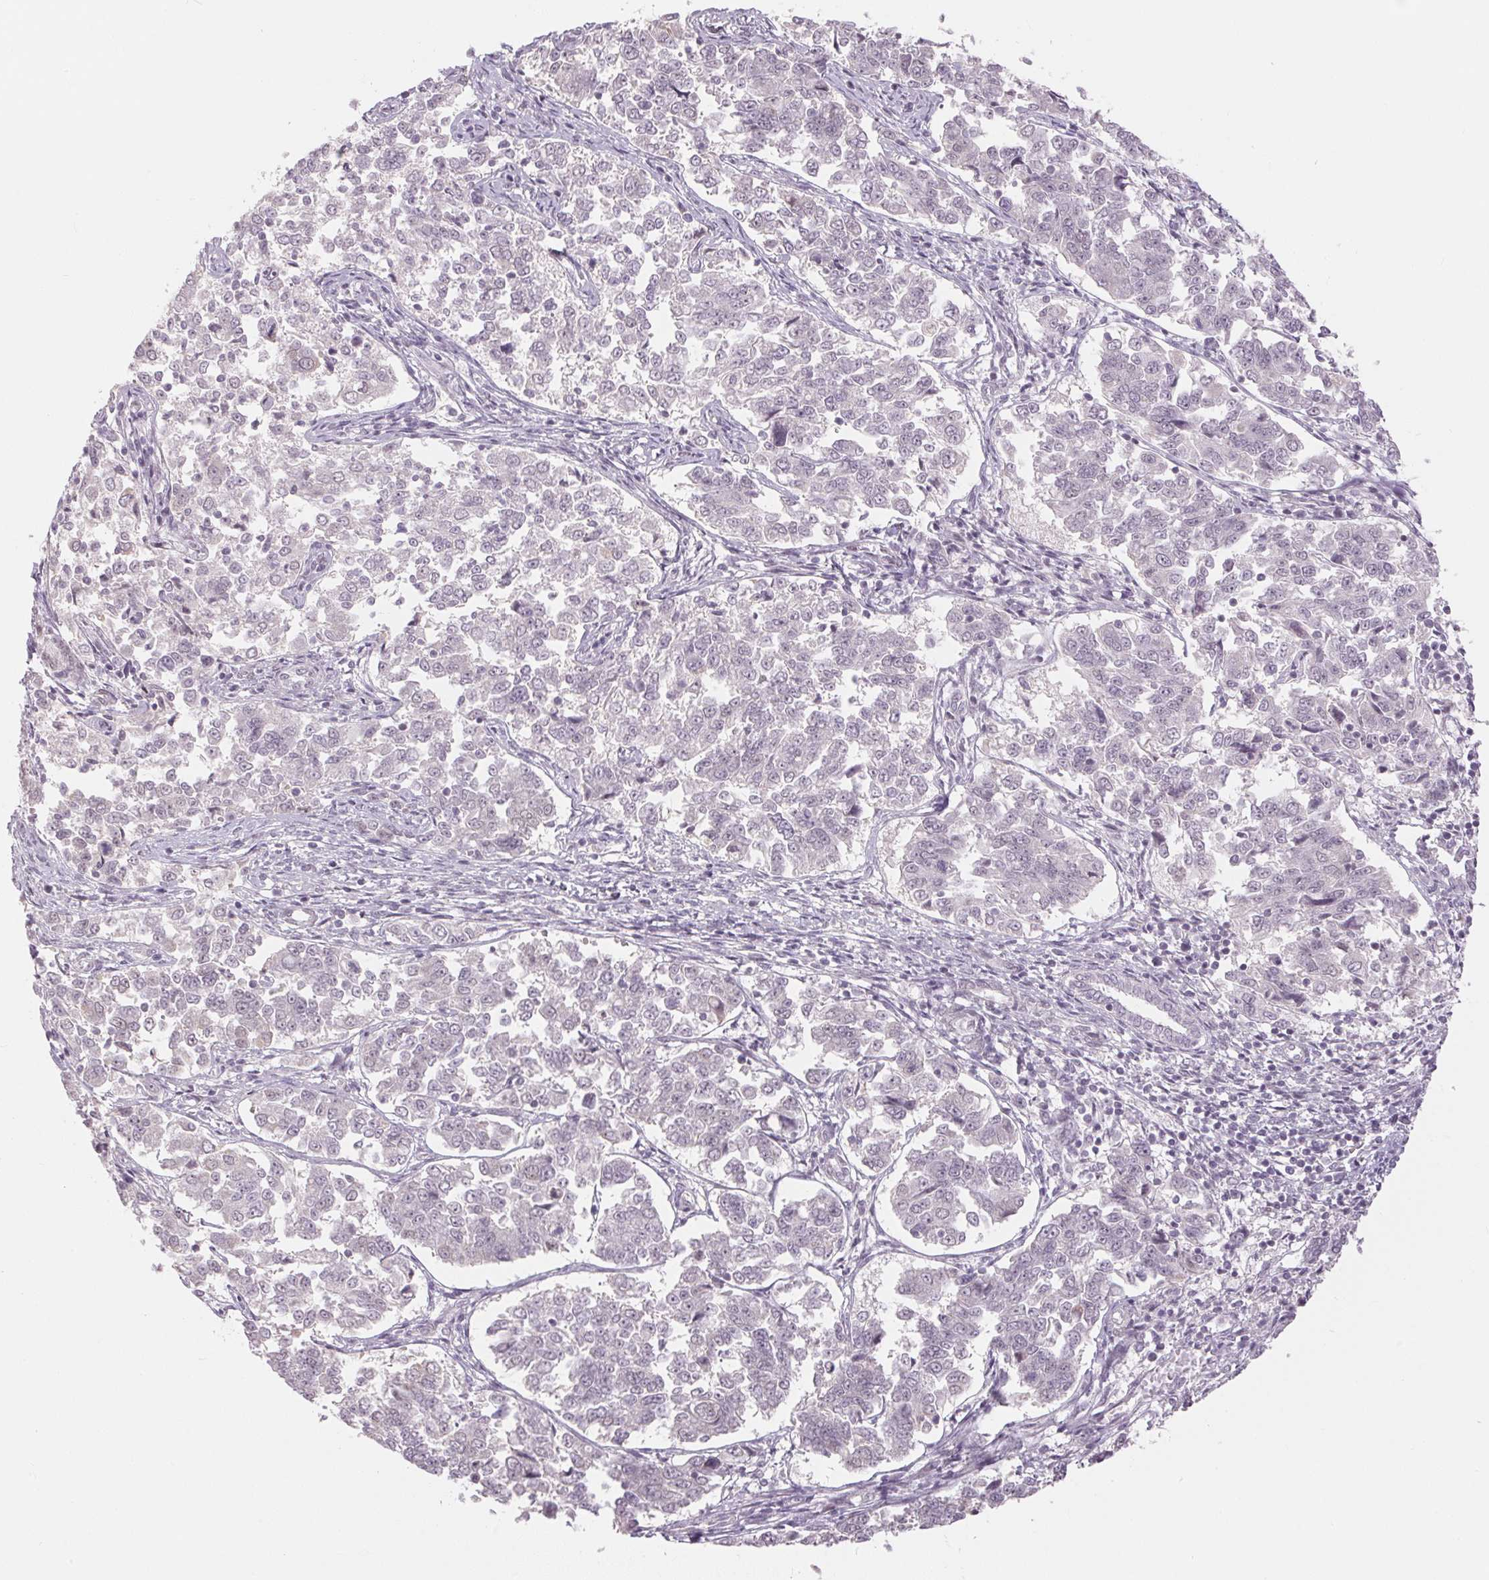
{"staining": {"intensity": "negative", "quantity": "none", "location": "none"}, "tissue": "endometrial cancer", "cell_type": "Tumor cells", "image_type": "cancer", "snomed": [{"axis": "morphology", "description": "Adenocarcinoma, NOS"}, {"axis": "topography", "description": "Endometrium"}], "caption": "Histopathology image shows no significant protein positivity in tumor cells of adenocarcinoma (endometrial).", "gene": "GDAP1L1", "patient": {"sex": "female", "age": 43}}